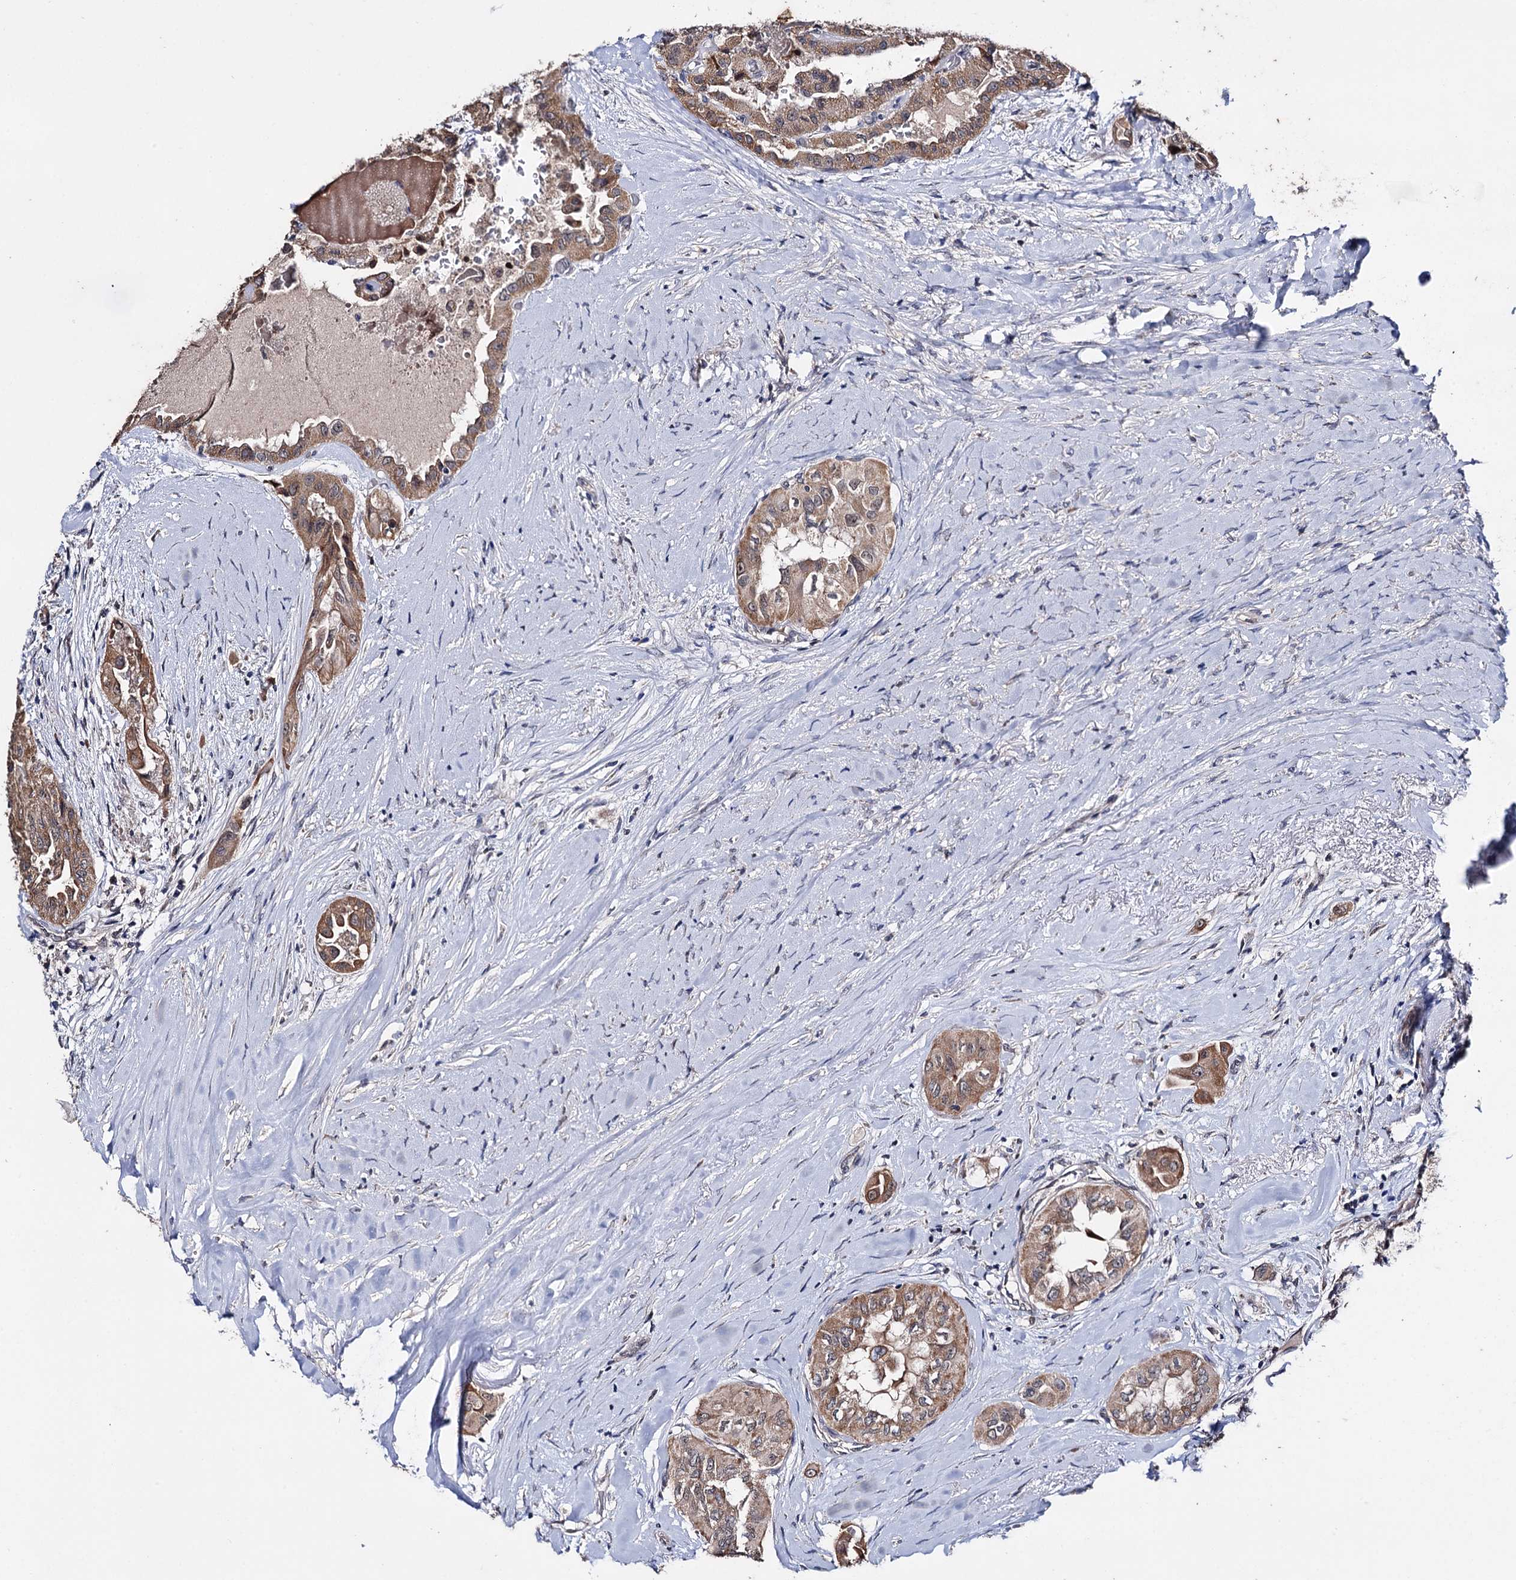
{"staining": {"intensity": "moderate", "quantity": ">75%", "location": "cytoplasmic/membranous"}, "tissue": "thyroid cancer", "cell_type": "Tumor cells", "image_type": "cancer", "snomed": [{"axis": "morphology", "description": "Papillary adenocarcinoma, NOS"}, {"axis": "topography", "description": "Thyroid gland"}], "caption": "Papillary adenocarcinoma (thyroid) stained with a brown dye demonstrates moderate cytoplasmic/membranous positive expression in approximately >75% of tumor cells.", "gene": "CLPB", "patient": {"sex": "female", "age": 59}}